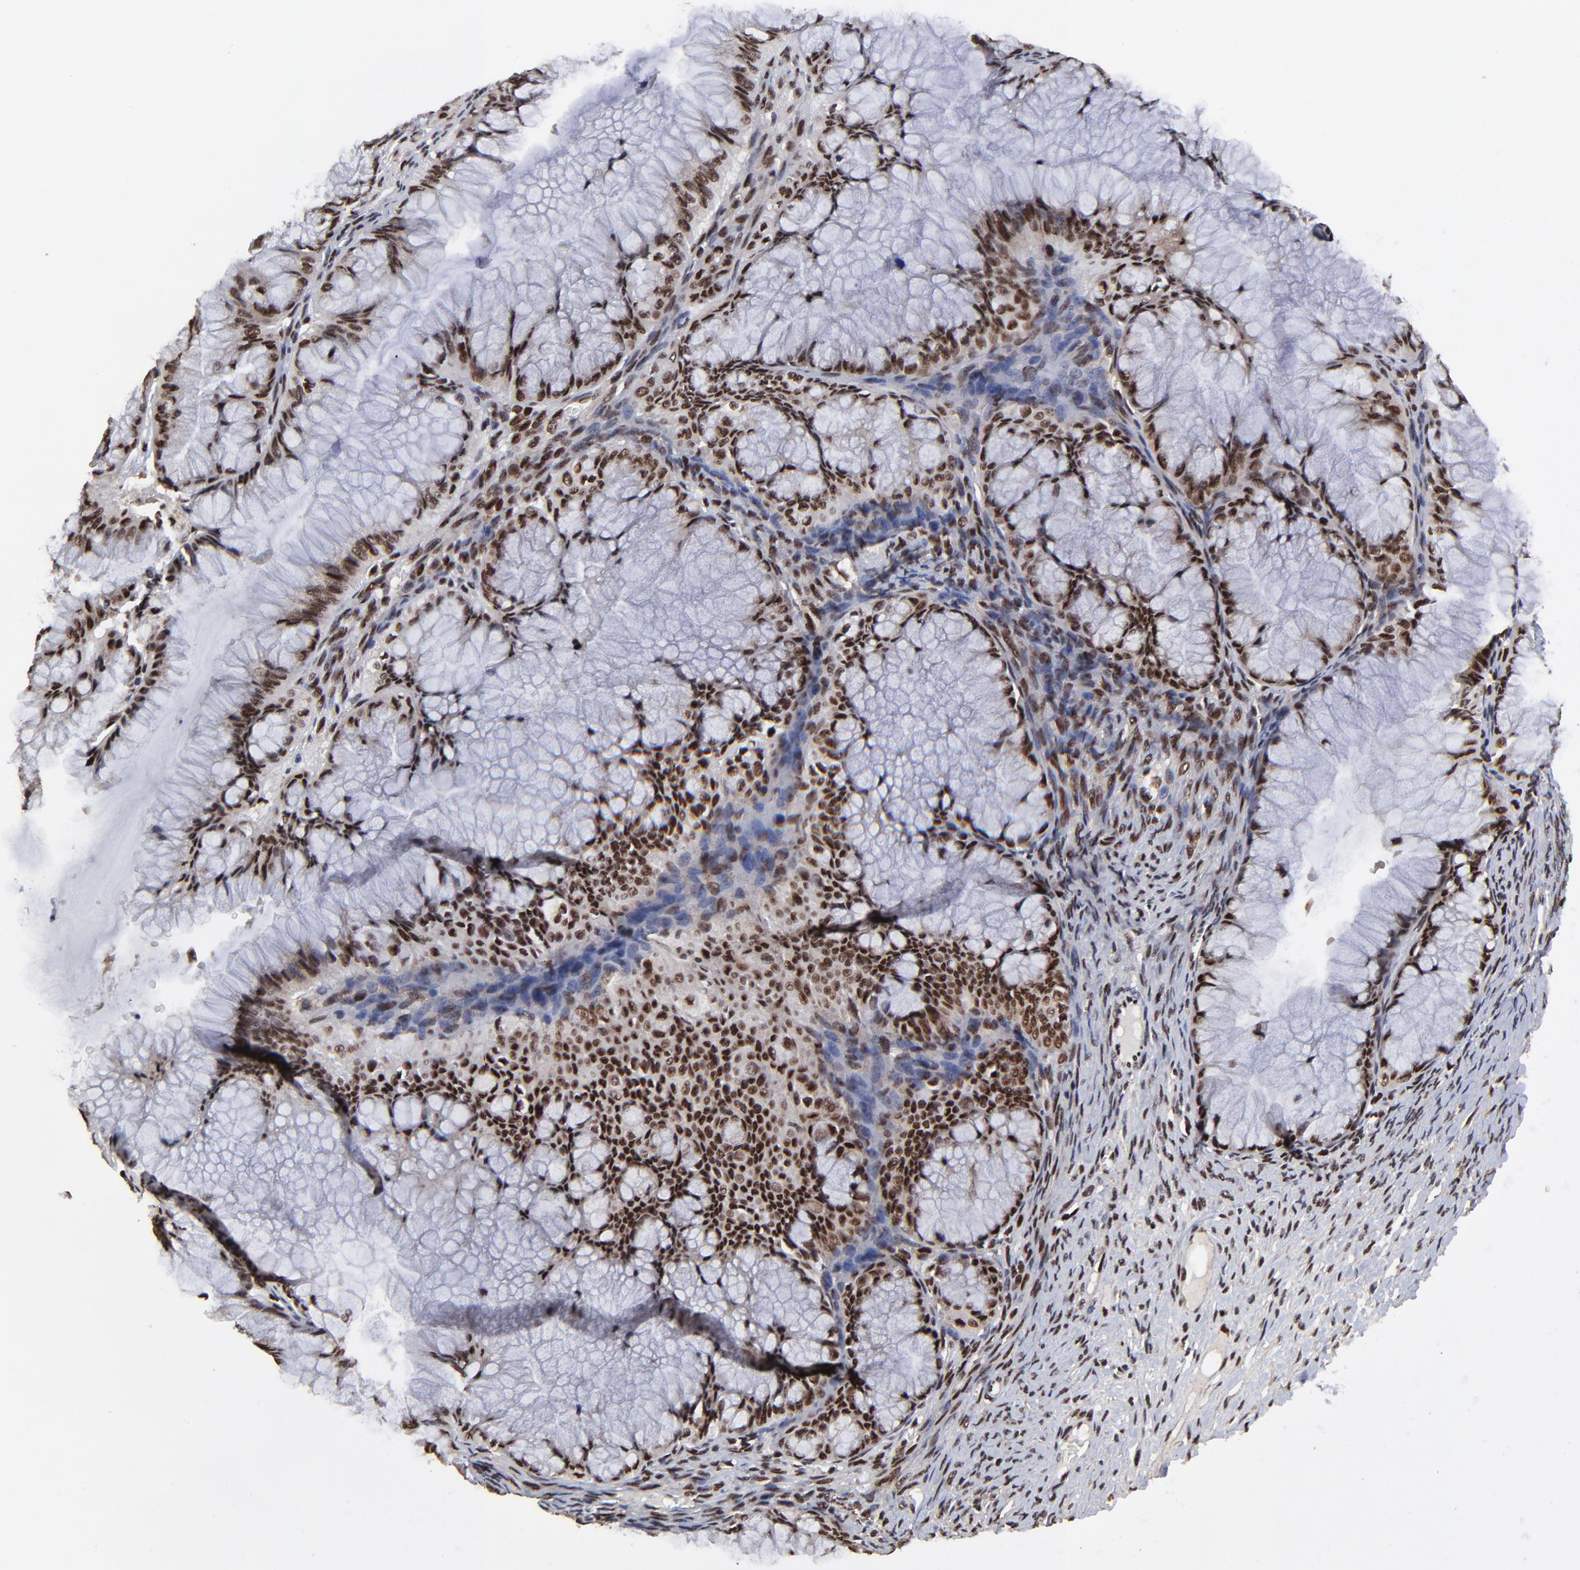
{"staining": {"intensity": "moderate", "quantity": ">75%", "location": "nuclear"}, "tissue": "ovarian cancer", "cell_type": "Tumor cells", "image_type": "cancer", "snomed": [{"axis": "morphology", "description": "Cystadenocarcinoma, mucinous, NOS"}, {"axis": "topography", "description": "Ovary"}], "caption": "Ovarian cancer stained for a protein (brown) shows moderate nuclear positive staining in approximately >75% of tumor cells.", "gene": "RBM22", "patient": {"sex": "female", "age": 63}}